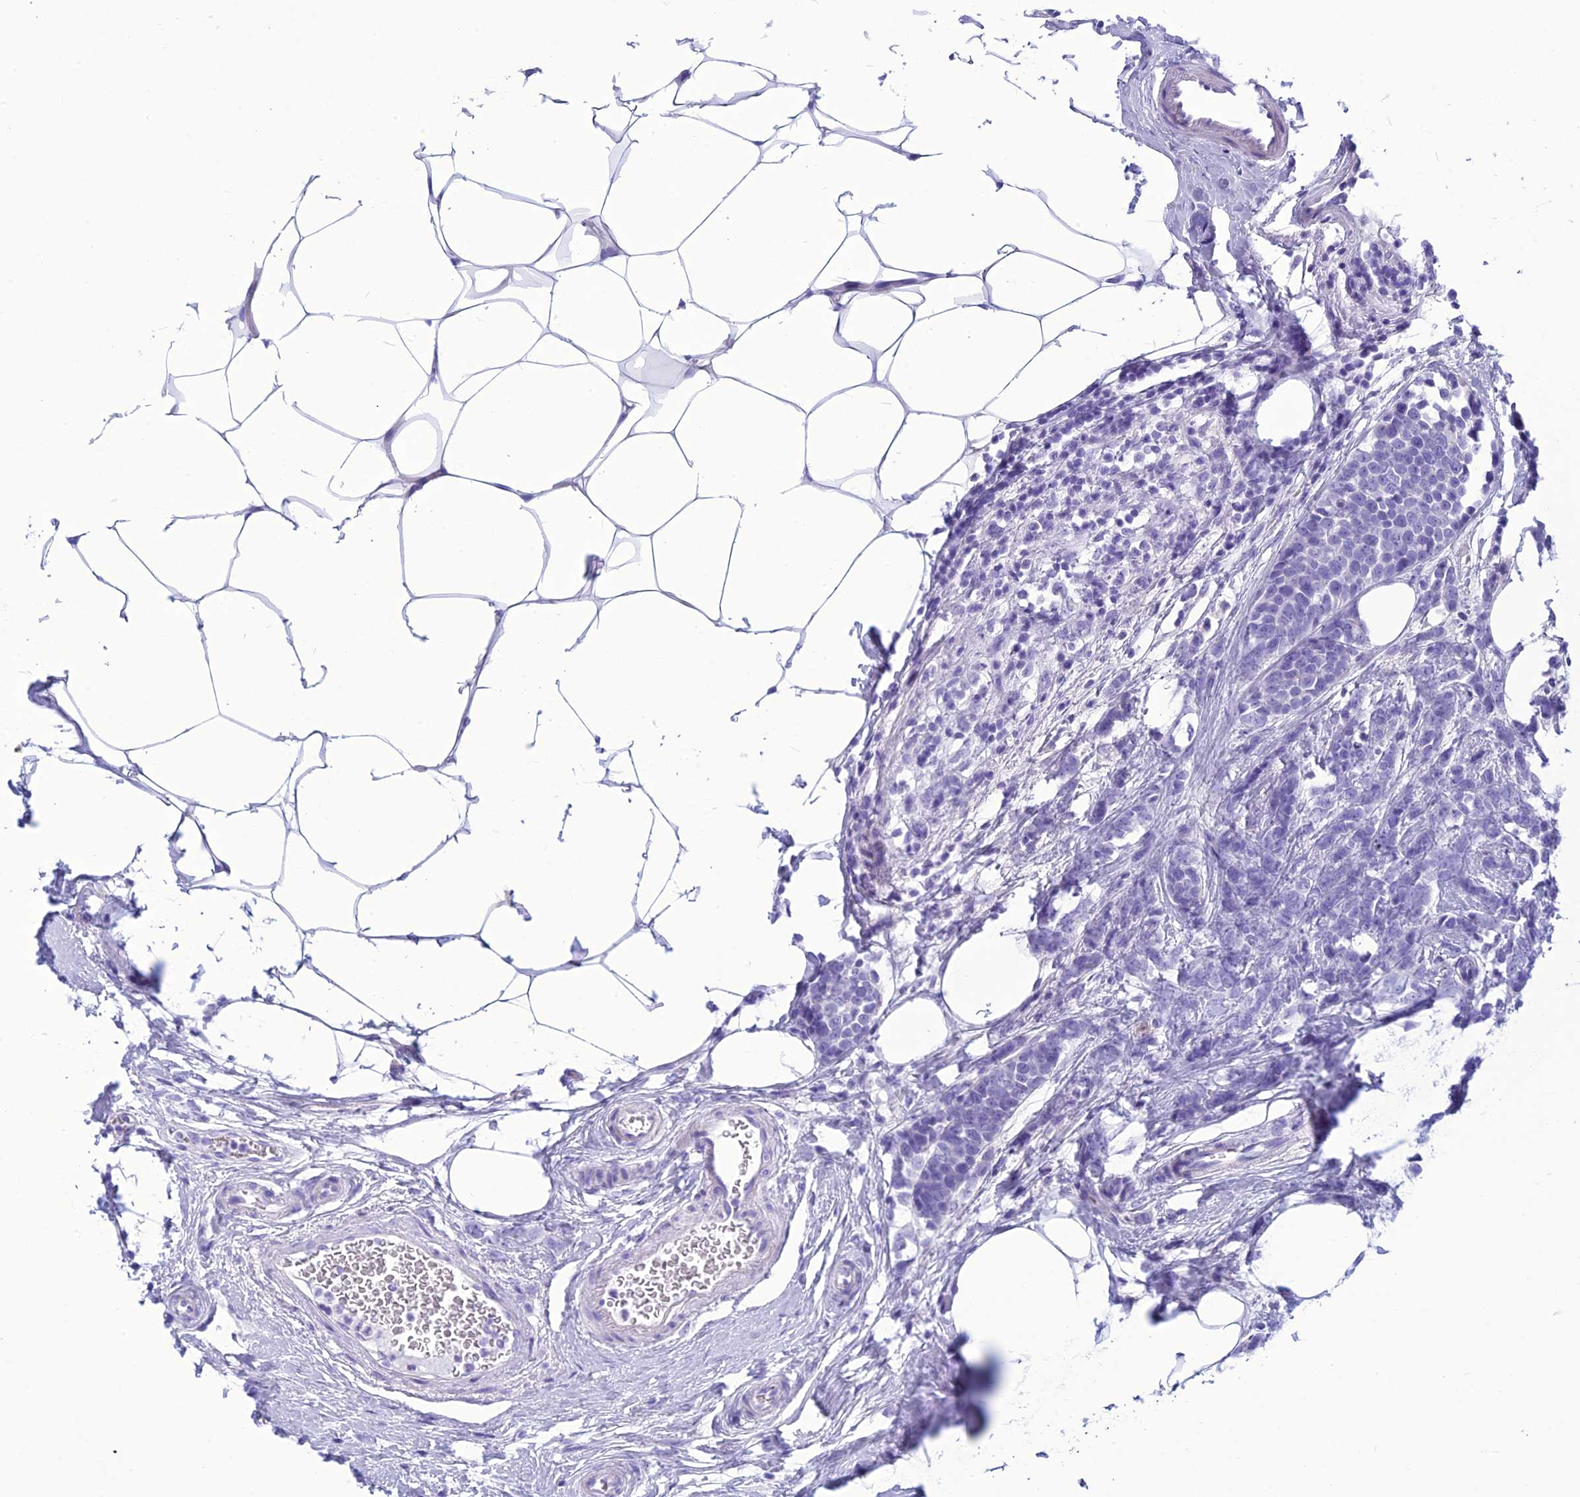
{"staining": {"intensity": "negative", "quantity": "none", "location": "none"}, "tissue": "breast cancer", "cell_type": "Tumor cells", "image_type": "cancer", "snomed": [{"axis": "morphology", "description": "Lobular carcinoma"}, {"axis": "topography", "description": "Breast"}], "caption": "Image shows no significant protein positivity in tumor cells of breast cancer.", "gene": "BBS2", "patient": {"sex": "female", "age": 58}}